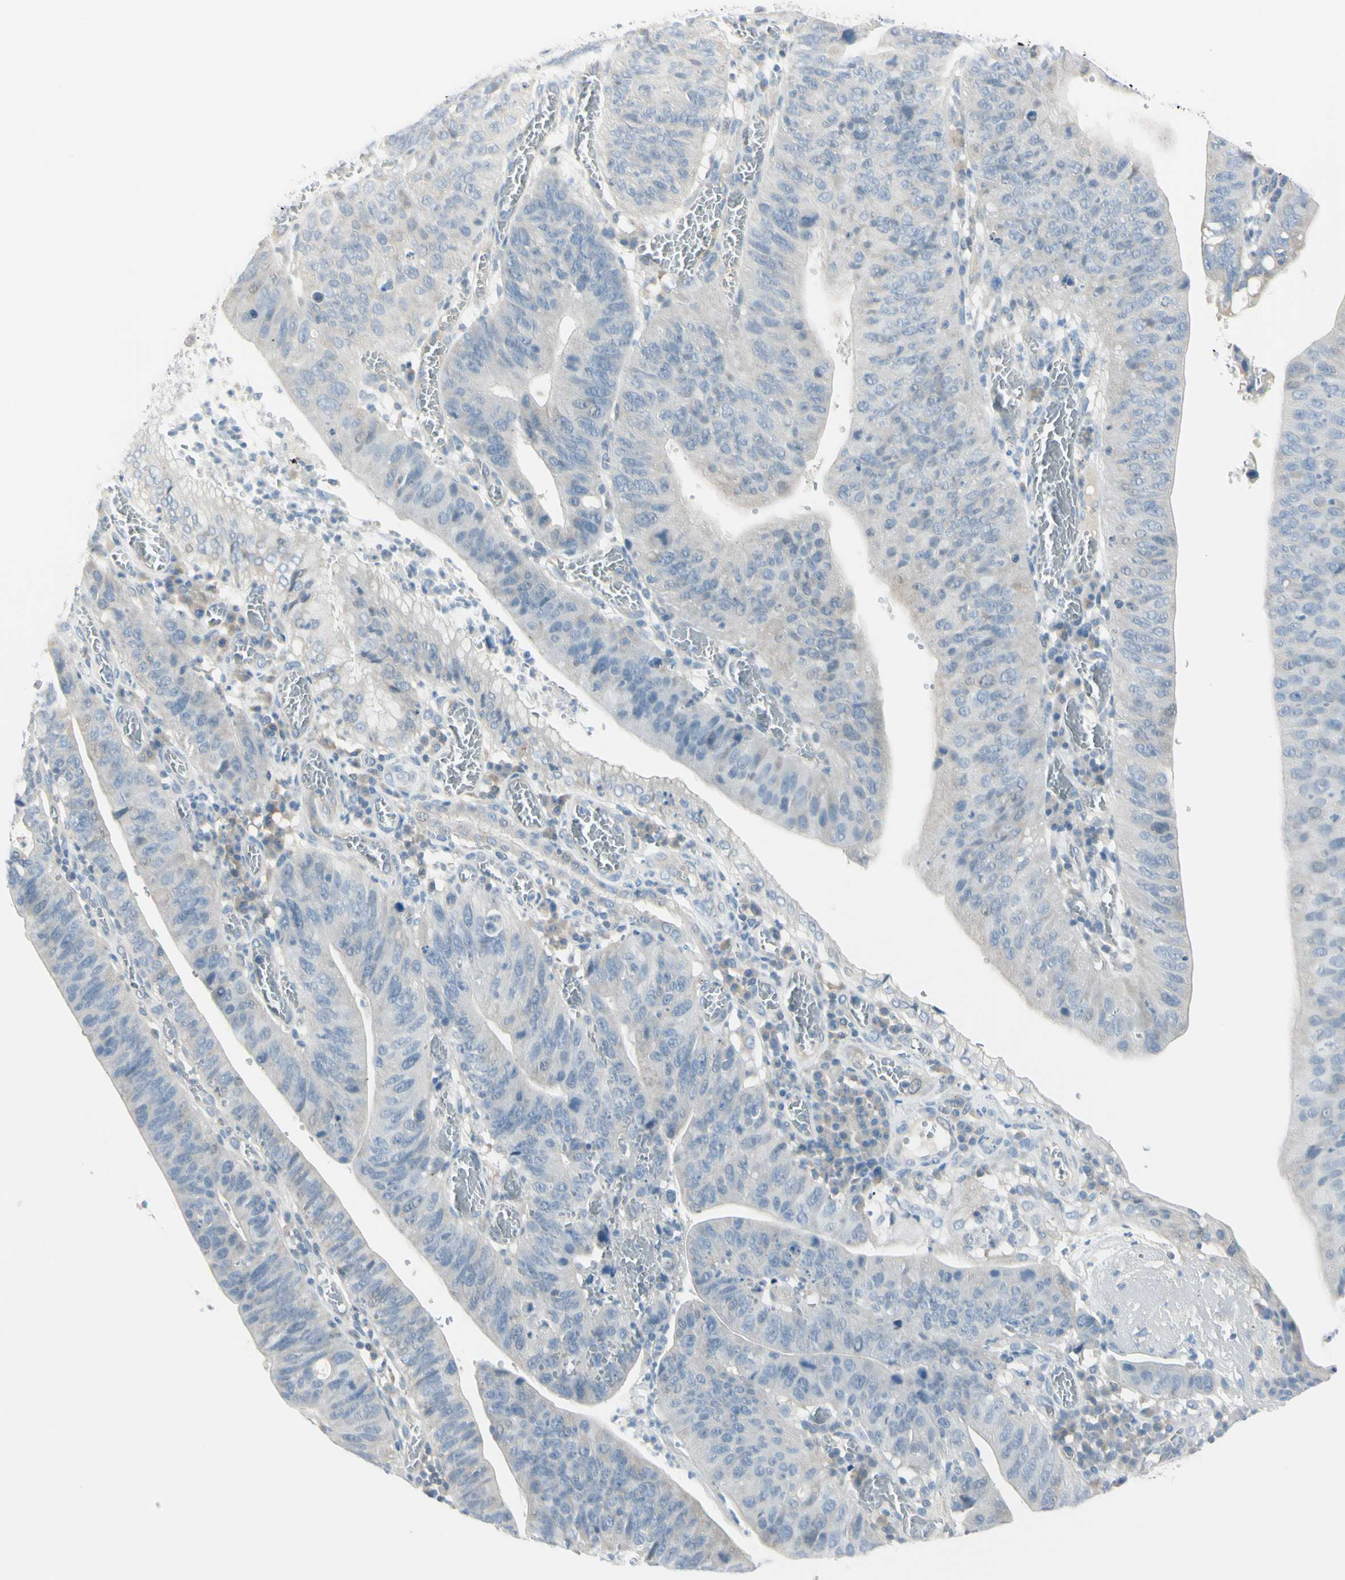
{"staining": {"intensity": "negative", "quantity": "none", "location": "none"}, "tissue": "stomach cancer", "cell_type": "Tumor cells", "image_type": "cancer", "snomed": [{"axis": "morphology", "description": "Adenocarcinoma, NOS"}, {"axis": "topography", "description": "Stomach"}], "caption": "The IHC photomicrograph has no significant staining in tumor cells of adenocarcinoma (stomach) tissue.", "gene": "ASB9", "patient": {"sex": "male", "age": 59}}